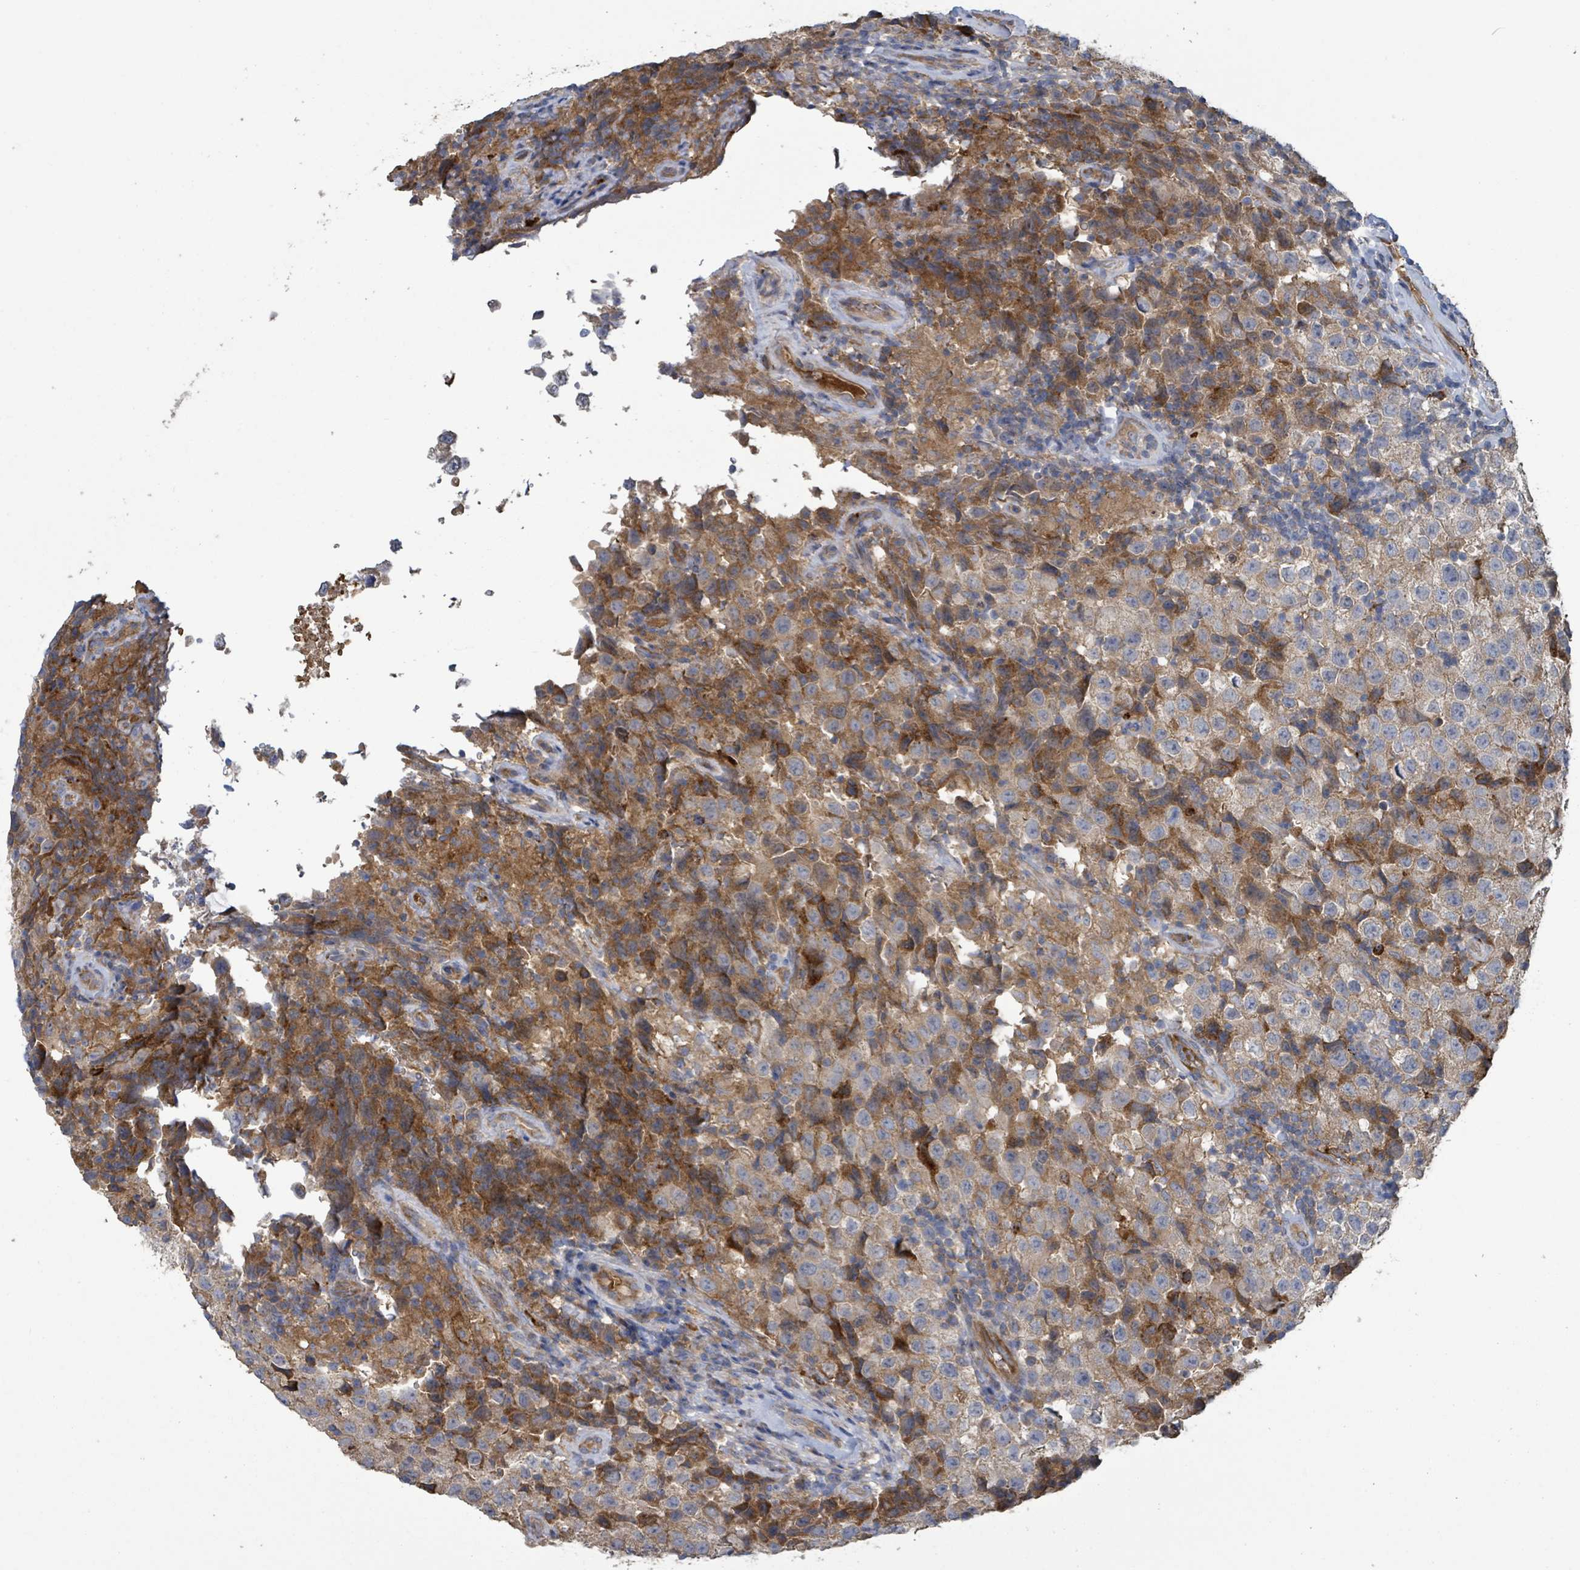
{"staining": {"intensity": "moderate", "quantity": "25%-75%", "location": "cytoplasmic/membranous"}, "tissue": "testis cancer", "cell_type": "Tumor cells", "image_type": "cancer", "snomed": [{"axis": "morphology", "description": "Seminoma, NOS"}, {"axis": "morphology", "description": "Carcinoma, Embryonal, NOS"}, {"axis": "topography", "description": "Testis"}], "caption": "Immunohistochemical staining of testis seminoma displays moderate cytoplasmic/membranous protein staining in approximately 25%-75% of tumor cells. Nuclei are stained in blue.", "gene": "PLAAT1", "patient": {"sex": "male", "age": 41}}